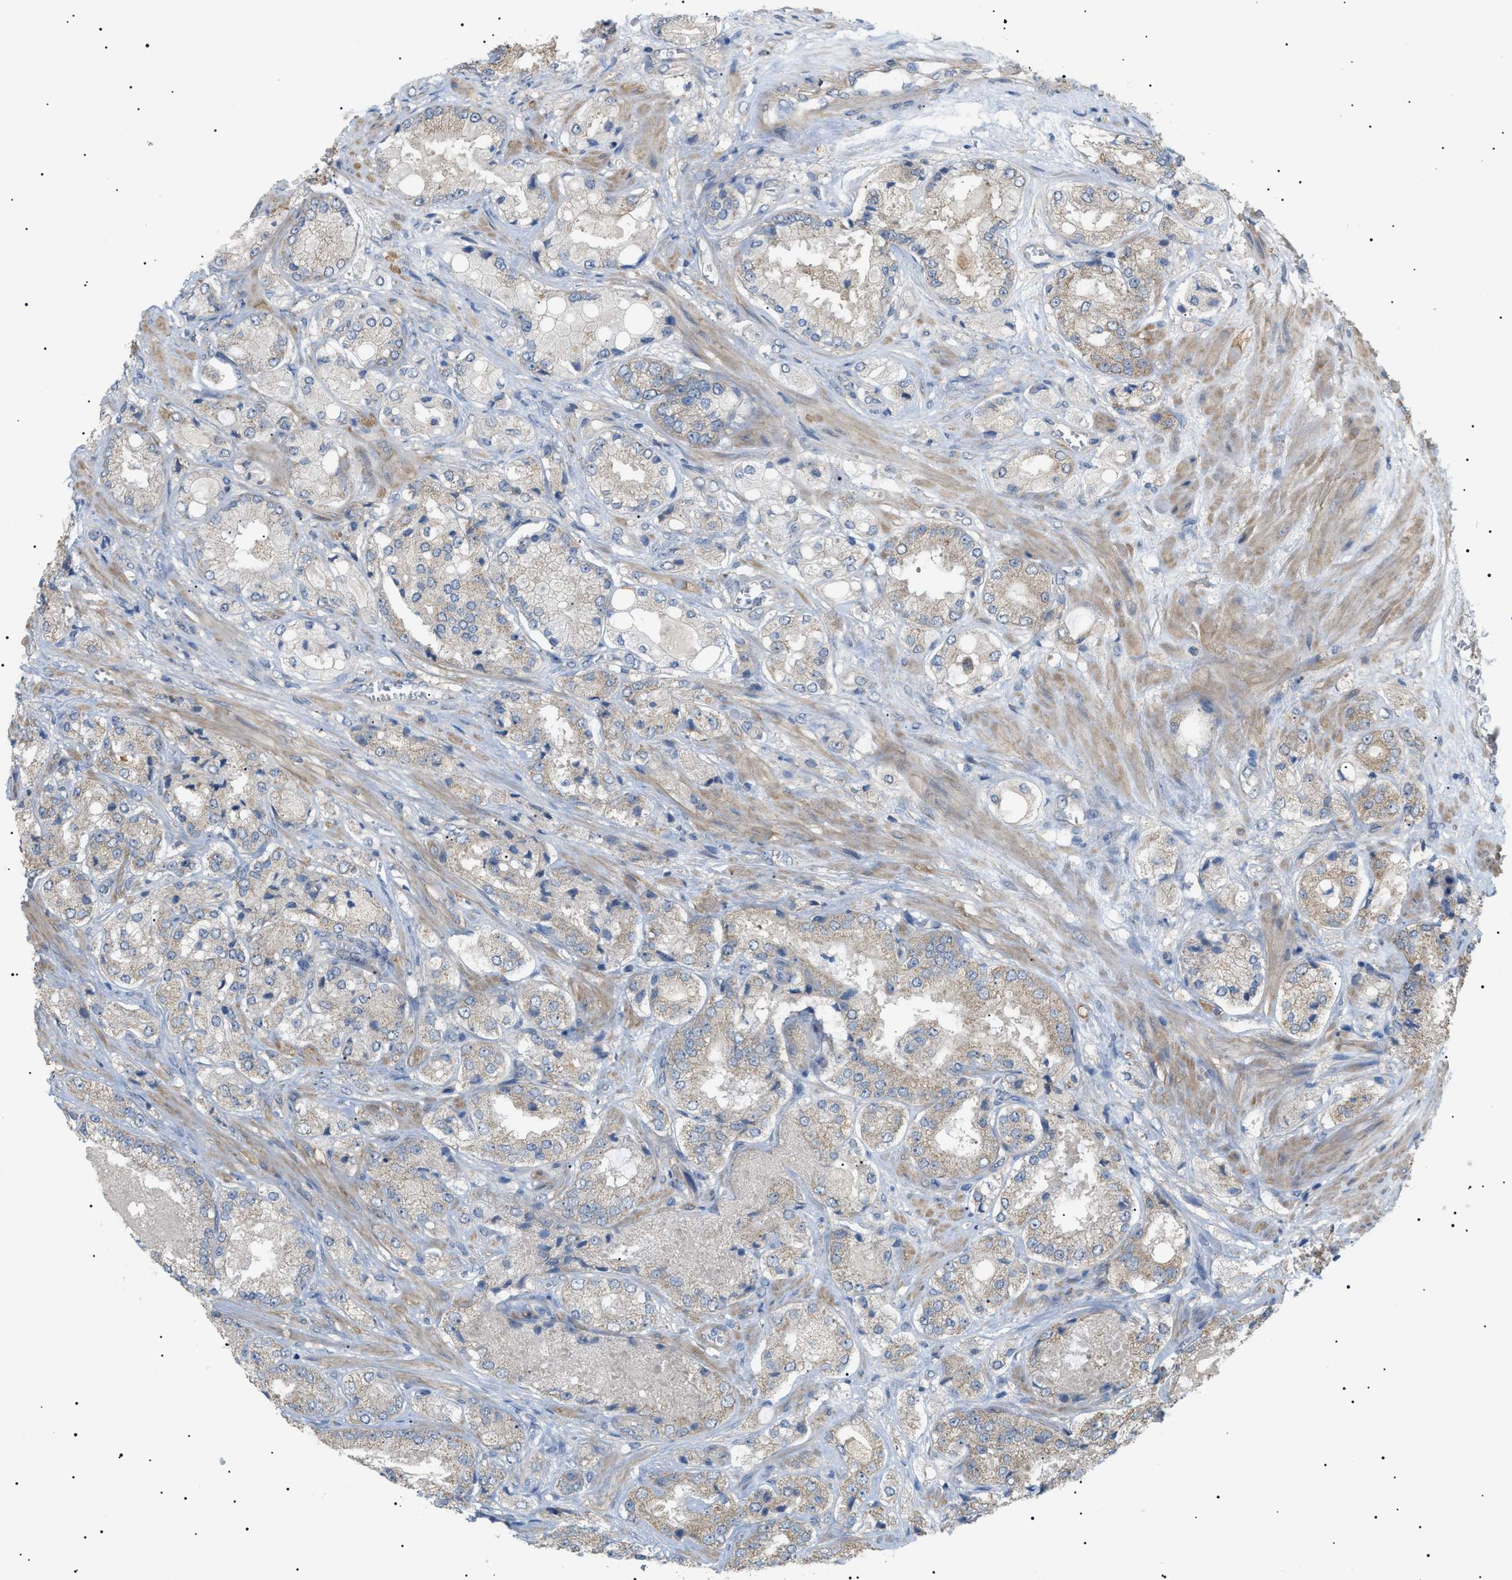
{"staining": {"intensity": "weak", "quantity": "25%-75%", "location": "cytoplasmic/membranous"}, "tissue": "prostate cancer", "cell_type": "Tumor cells", "image_type": "cancer", "snomed": [{"axis": "morphology", "description": "Adenocarcinoma, High grade"}, {"axis": "topography", "description": "Prostate"}], "caption": "A brown stain labels weak cytoplasmic/membranous expression of a protein in prostate cancer (high-grade adenocarcinoma) tumor cells. Using DAB (brown) and hematoxylin (blue) stains, captured at high magnification using brightfield microscopy.", "gene": "IRS2", "patient": {"sex": "male", "age": 65}}